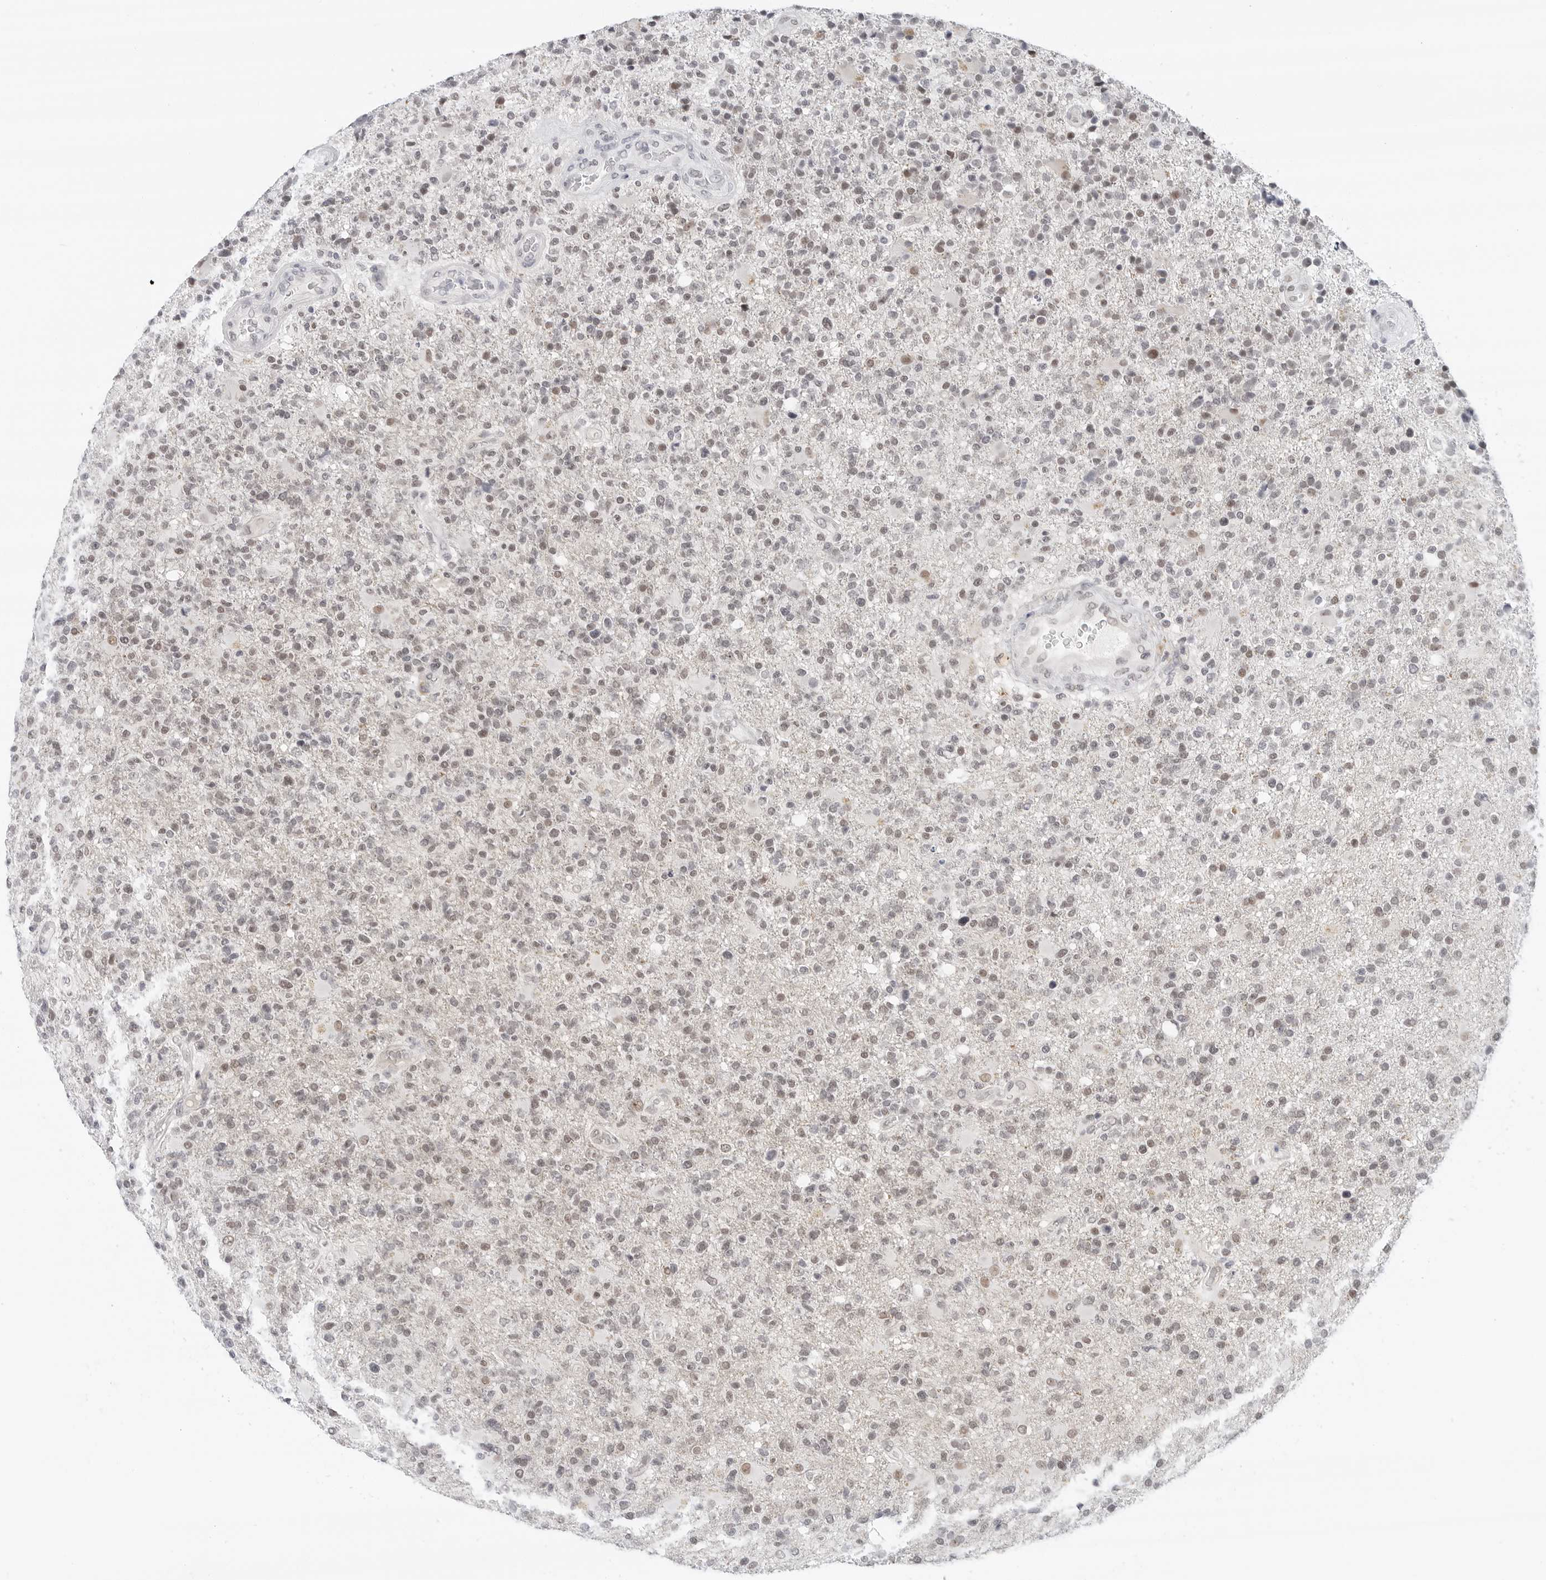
{"staining": {"intensity": "weak", "quantity": ">75%", "location": "nuclear"}, "tissue": "glioma", "cell_type": "Tumor cells", "image_type": "cancer", "snomed": [{"axis": "morphology", "description": "Glioma, malignant, High grade"}, {"axis": "topography", "description": "Brain"}], "caption": "High-grade glioma (malignant) tissue demonstrates weak nuclear expression in approximately >75% of tumor cells Ihc stains the protein of interest in brown and the nuclei are stained blue.", "gene": "TSEN2", "patient": {"sex": "male", "age": 72}}